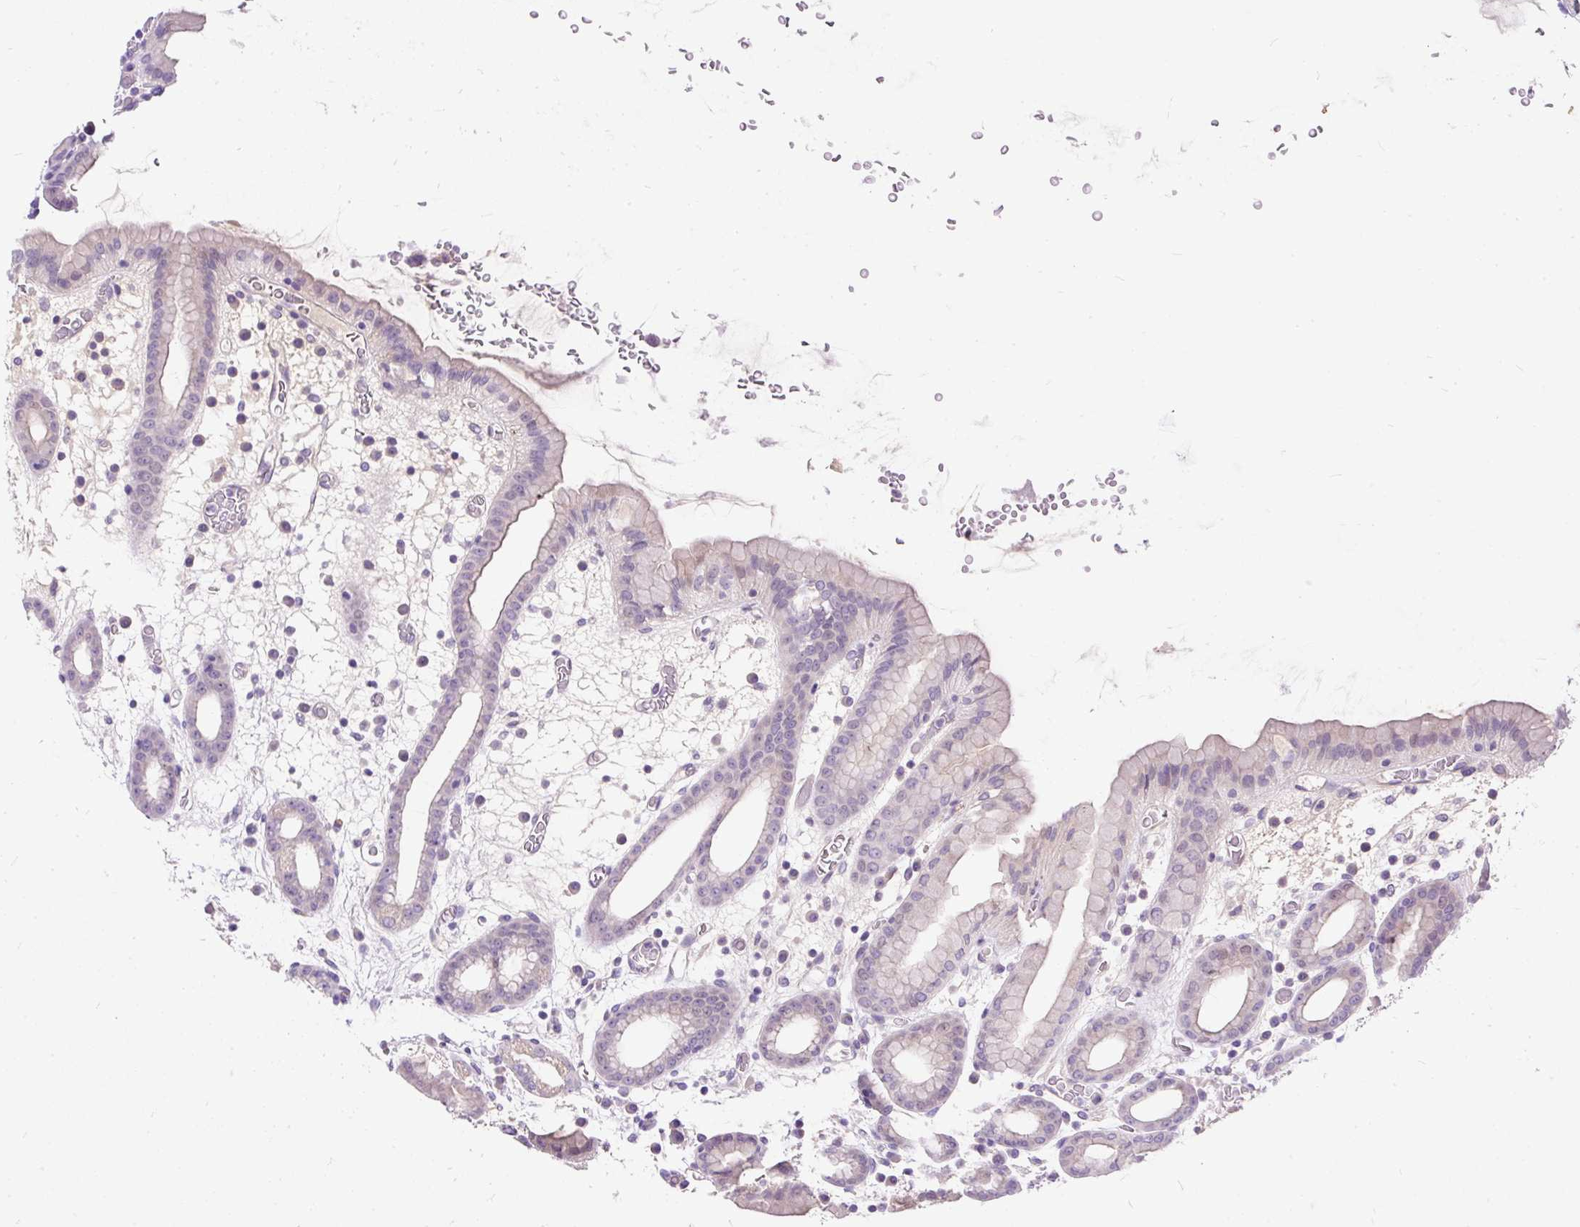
{"staining": {"intensity": "weak", "quantity": "<25%", "location": "cytoplasmic/membranous"}, "tissue": "stomach", "cell_type": "Glandular cells", "image_type": "normal", "snomed": [{"axis": "morphology", "description": "Normal tissue, NOS"}, {"axis": "topography", "description": "Stomach, upper"}], "caption": "A micrograph of human stomach is negative for staining in glandular cells. (Immunohistochemistry (ihc), brightfield microscopy, high magnification).", "gene": "KRTAP20", "patient": {"sex": "male", "age": 68}}